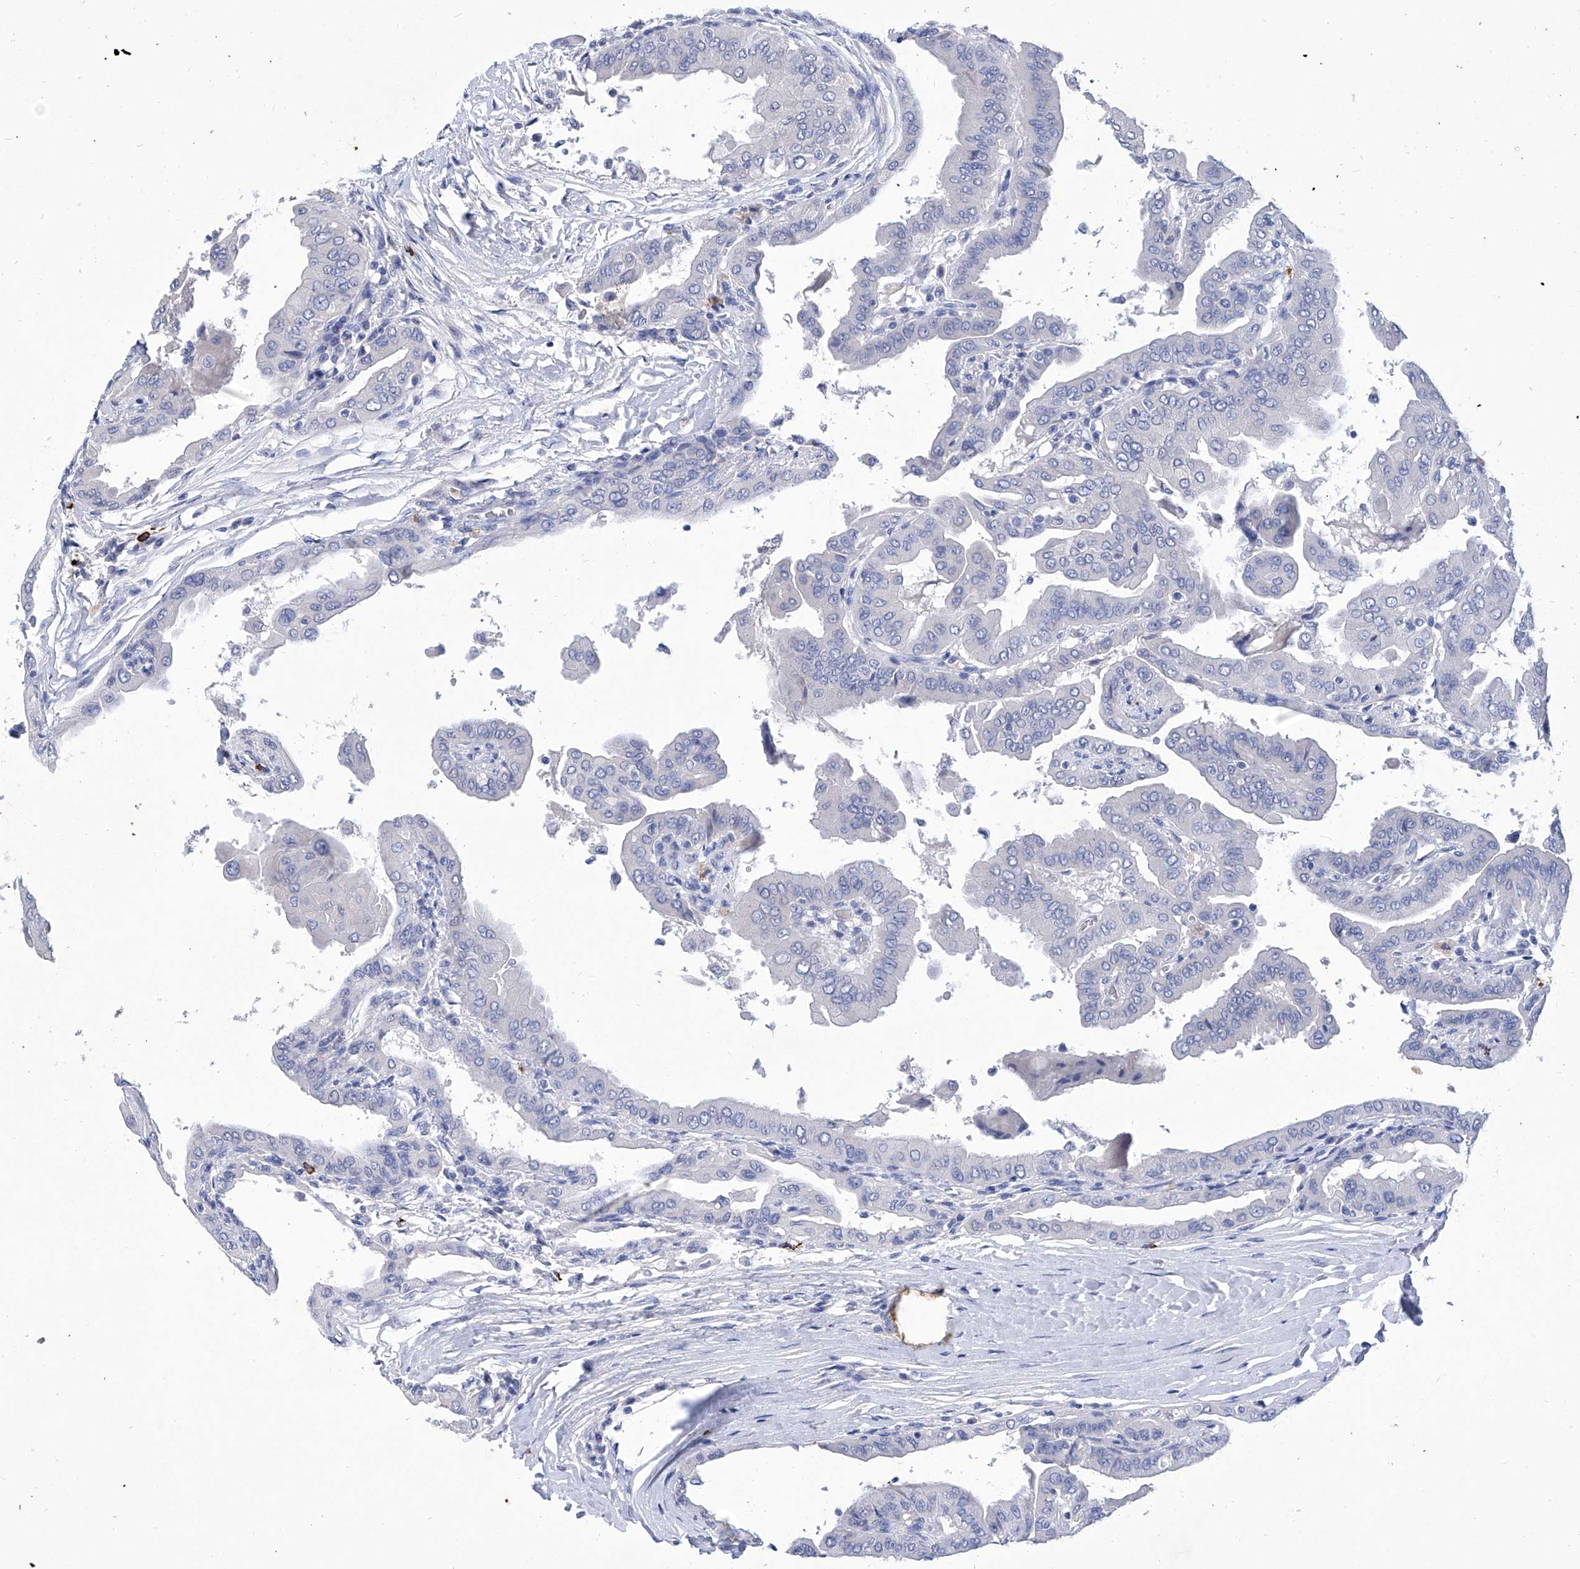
{"staining": {"intensity": "negative", "quantity": "none", "location": "none"}, "tissue": "thyroid cancer", "cell_type": "Tumor cells", "image_type": "cancer", "snomed": [{"axis": "morphology", "description": "Papillary adenocarcinoma, NOS"}, {"axis": "topography", "description": "Thyroid gland"}], "caption": "Tumor cells are negative for brown protein staining in thyroid papillary adenocarcinoma. Nuclei are stained in blue.", "gene": "IFNL2", "patient": {"sex": "male", "age": 33}}